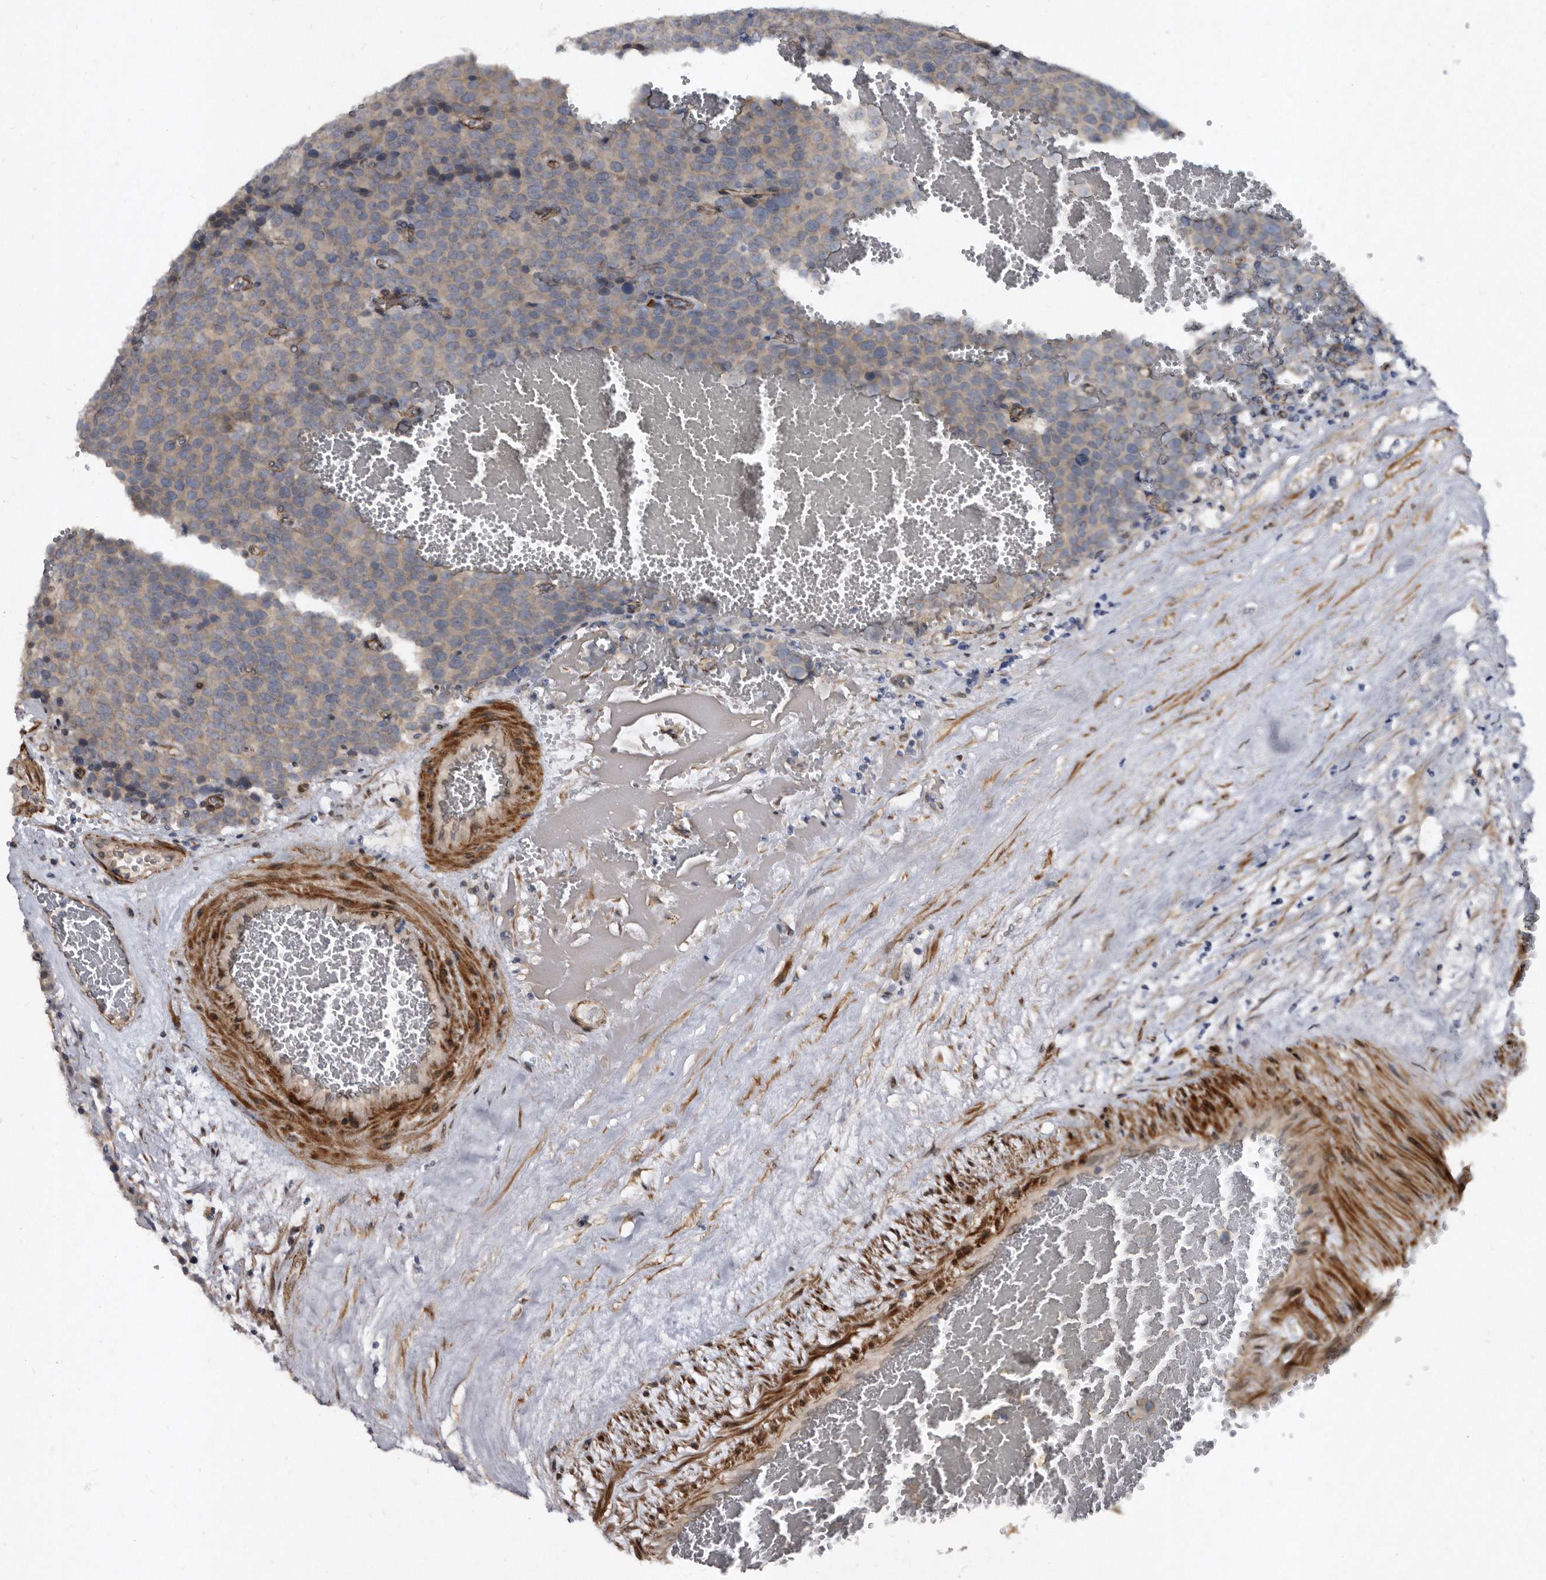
{"staining": {"intensity": "weak", "quantity": "<25%", "location": "cytoplasmic/membranous"}, "tissue": "testis cancer", "cell_type": "Tumor cells", "image_type": "cancer", "snomed": [{"axis": "morphology", "description": "Seminoma, NOS"}, {"axis": "topography", "description": "Testis"}], "caption": "A micrograph of testis cancer (seminoma) stained for a protein displays no brown staining in tumor cells.", "gene": "PROM1", "patient": {"sex": "male", "age": 71}}